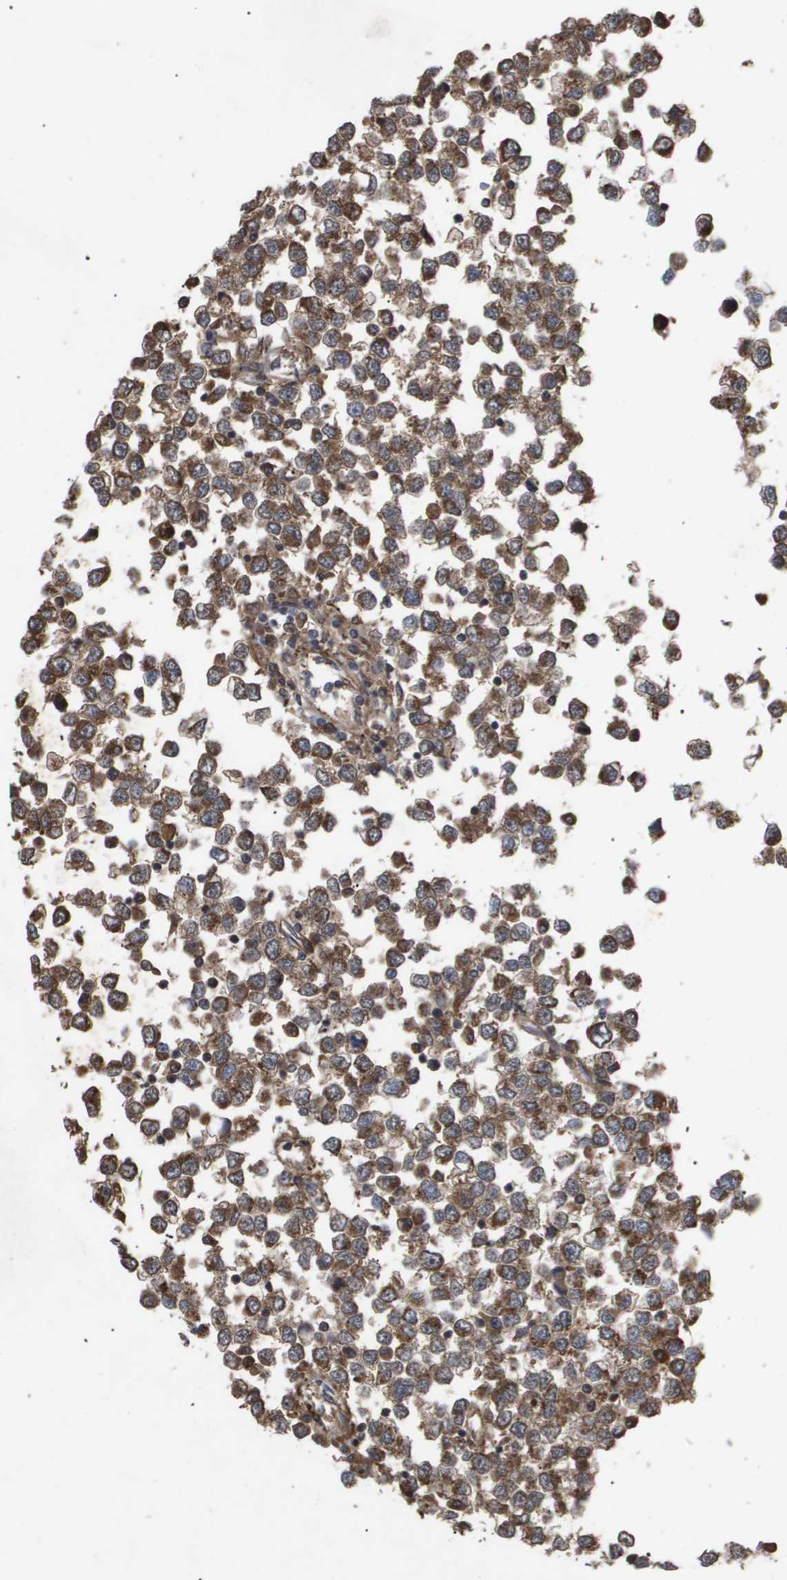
{"staining": {"intensity": "moderate", "quantity": ">75%", "location": "cytoplasmic/membranous"}, "tissue": "testis cancer", "cell_type": "Tumor cells", "image_type": "cancer", "snomed": [{"axis": "morphology", "description": "Seminoma, NOS"}, {"axis": "topography", "description": "Testis"}], "caption": "Testis cancer stained with a brown dye demonstrates moderate cytoplasmic/membranous positive staining in approximately >75% of tumor cells.", "gene": "TNS1", "patient": {"sex": "male", "age": 65}}